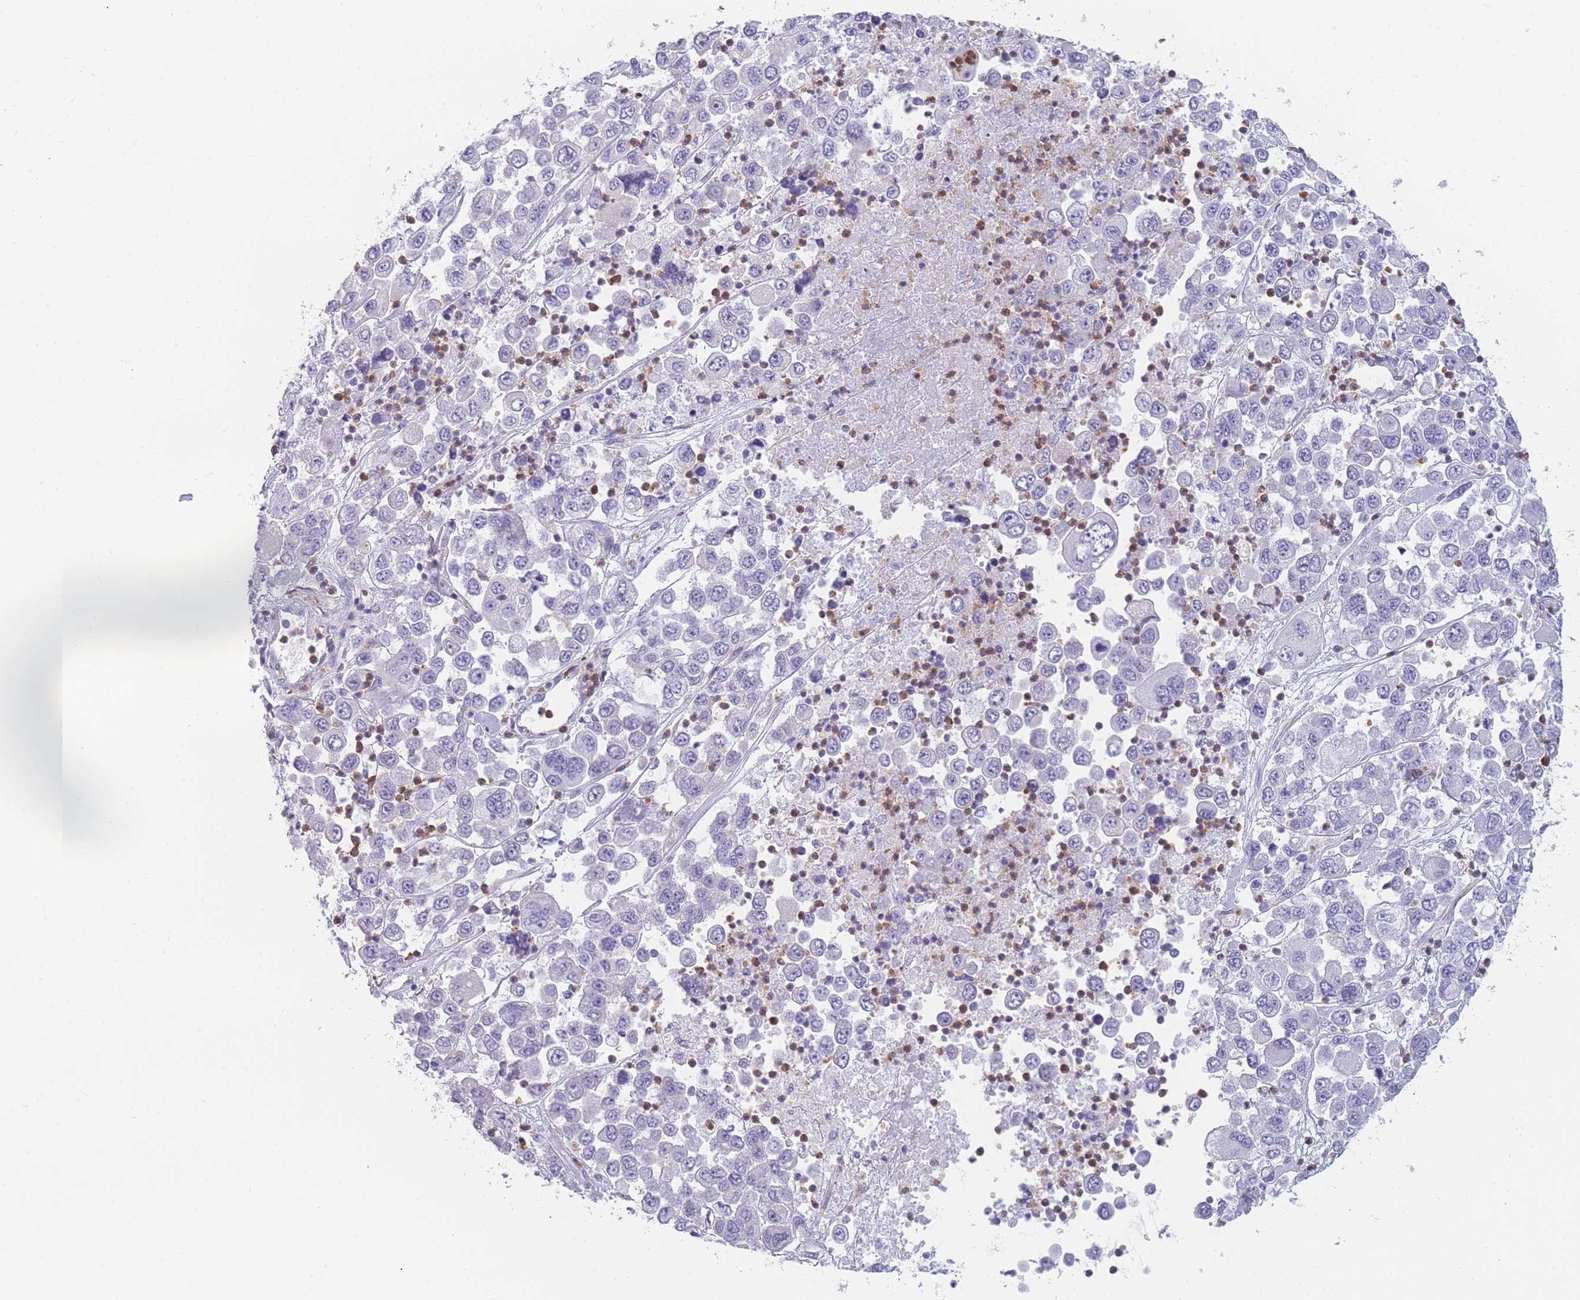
{"staining": {"intensity": "negative", "quantity": "none", "location": "none"}, "tissue": "melanoma", "cell_type": "Tumor cells", "image_type": "cancer", "snomed": [{"axis": "morphology", "description": "Malignant melanoma, Metastatic site"}, {"axis": "topography", "description": "Lymph node"}], "caption": "A high-resolution histopathology image shows IHC staining of melanoma, which exhibits no significant expression in tumor cells.", "gene": "ZNF627", "patient": {"sex": "female", "age": 54}}